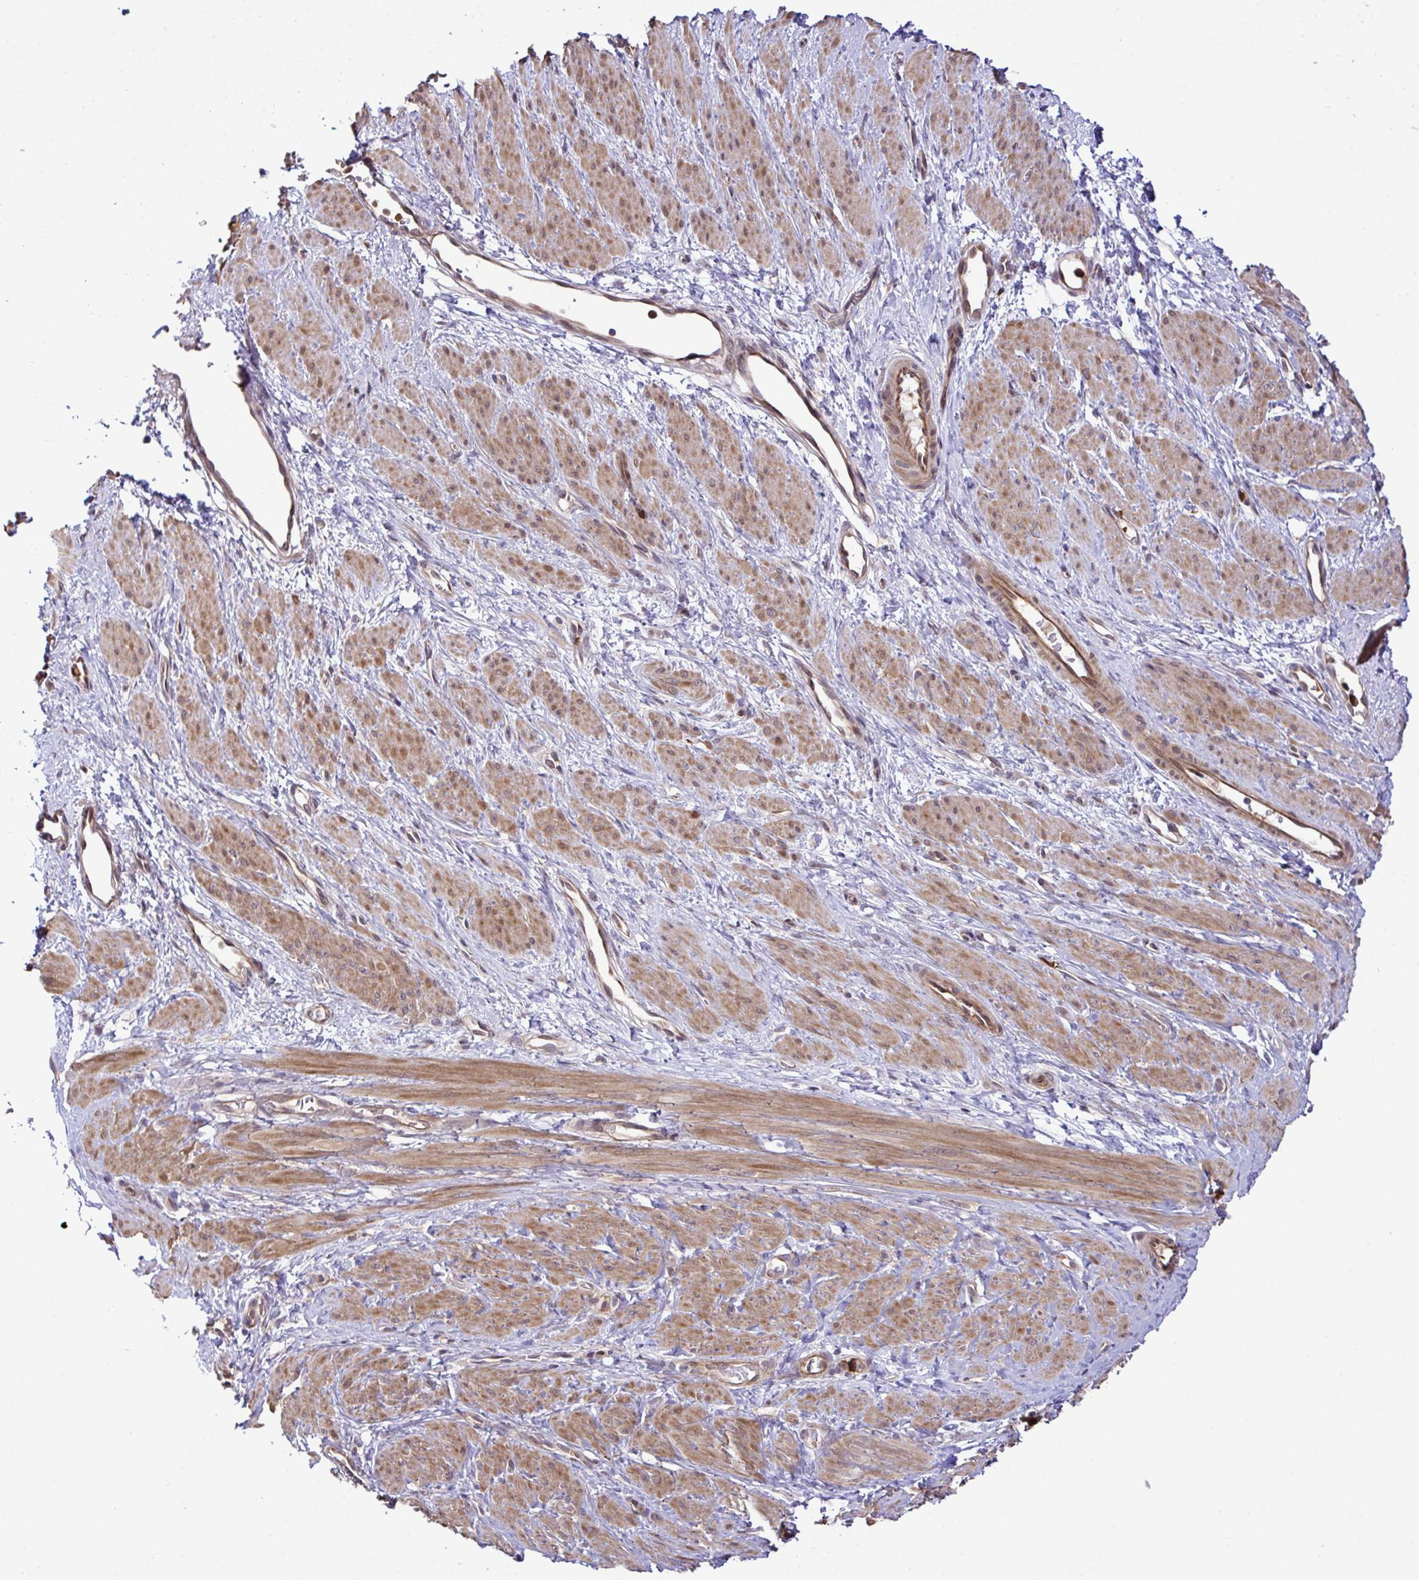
{"staining": {"intensity": "moderate", "quantity": "25%-75%", "location": "cytoplasmic/membranous,nuclear"}, "tissue": "smooth muscle", "cell_type": "Smooth muscle cells", "image_type": "normal", "snomed": [{"axis": "morphology", "description": "Normal tissue, NOS"}, {"axis": "topography", "description": "Smooth muscle"}, {"axis": "topography", "description": "Uterus"}], "caption": "Moderate cytoplasmic/membranous,nuclear protein staining is appreciated in approximately 25%-75% of smooth muscle cells in smooth muscle.", "gene": "CMPK1", "patient": {"sex": "female", "age": 39}}